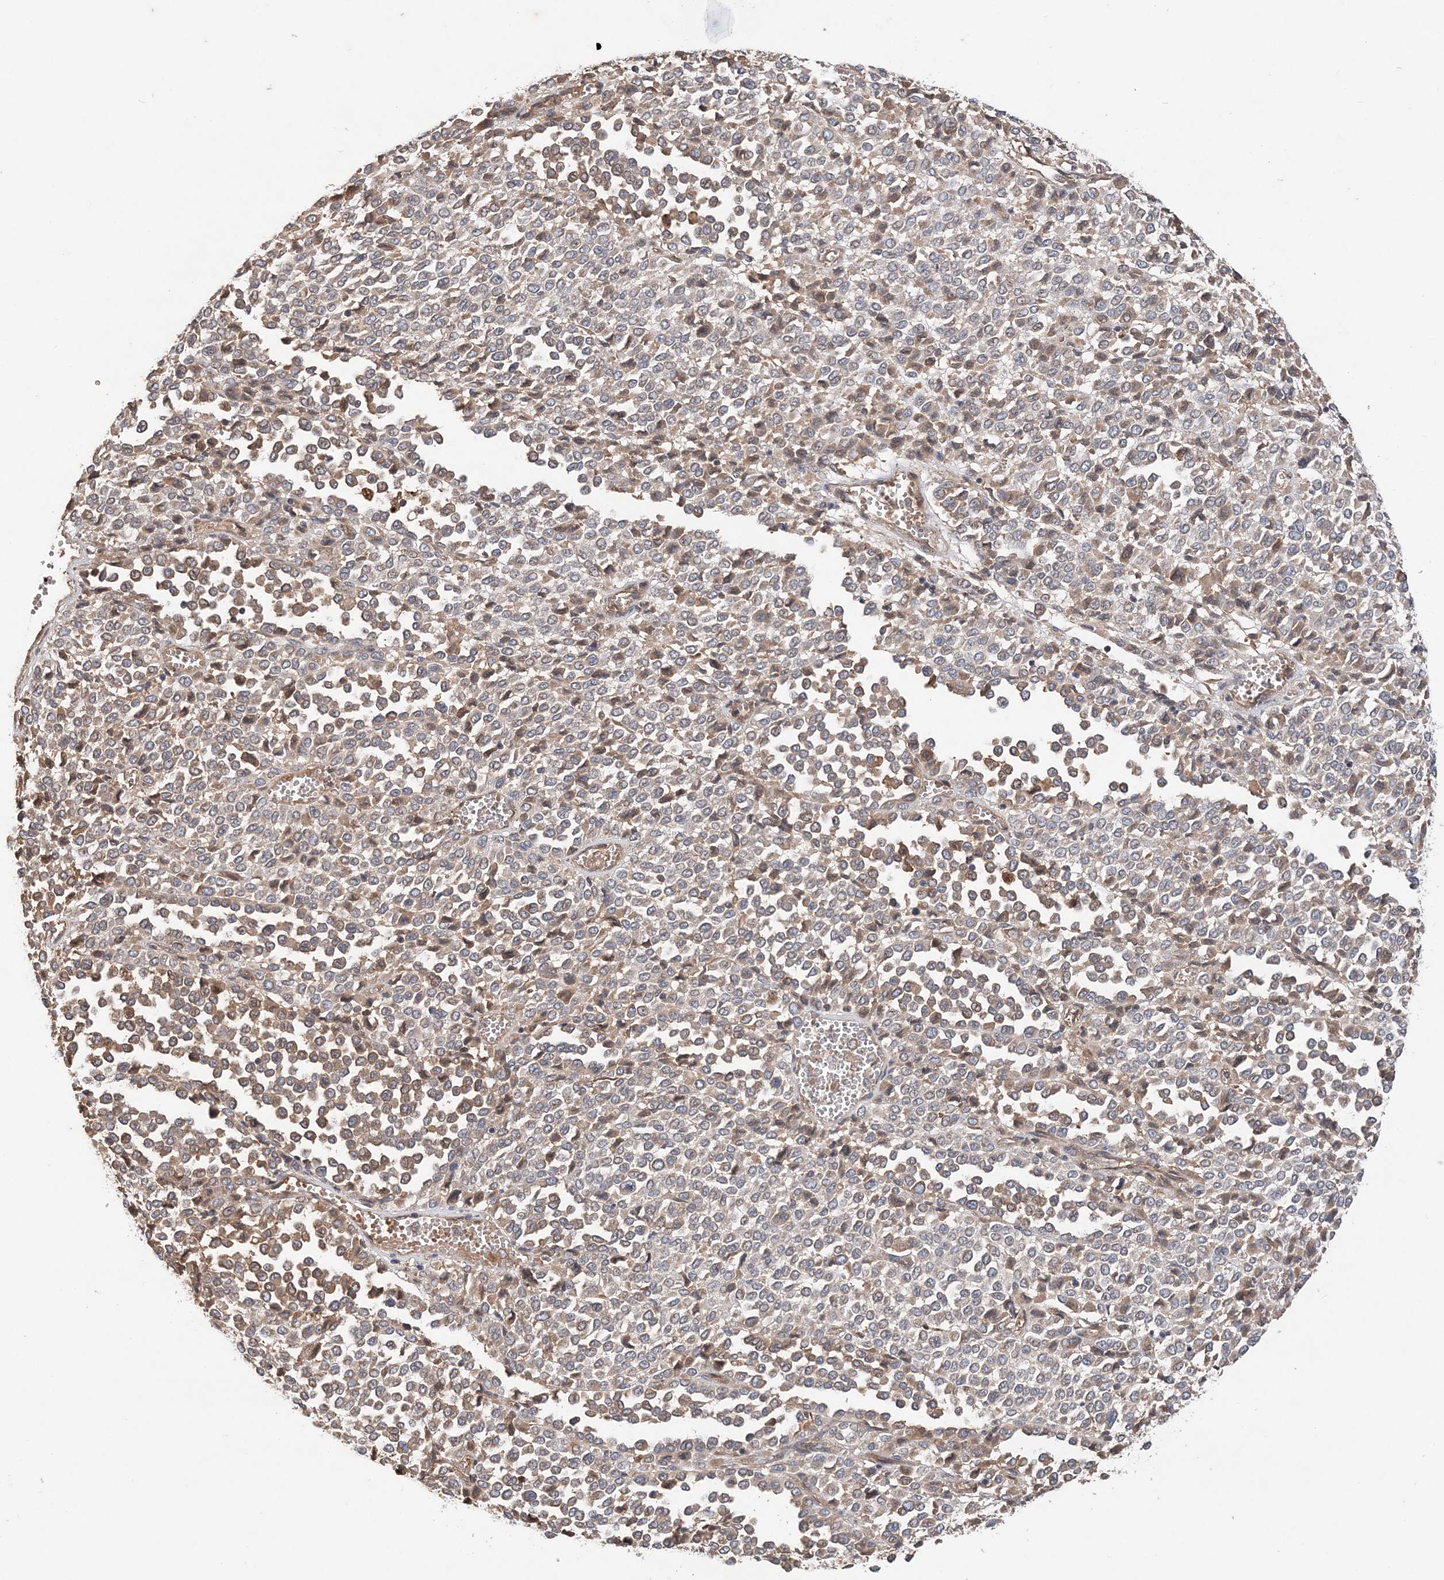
{"staining": {"intensity": "weak", "quantity": "25%-75%", "location": "cytoplasmic/membranous"}, "tissue": "melanoma", "cell_type": "Tumor cells", "image_type": "cancer", "snomed": [{"axis": "morphology", "description": "Malignant melanoma, Metastatic site"}, {"axis": "topography", "description": "Pancreas"}], "caption": "Weak cytoplasmic/membranous positivity is present in approximately 25%-75% of tumor cells in melanoma.", "gene": "SYCP3", "patient": {"sex": "female", "age": 30}}